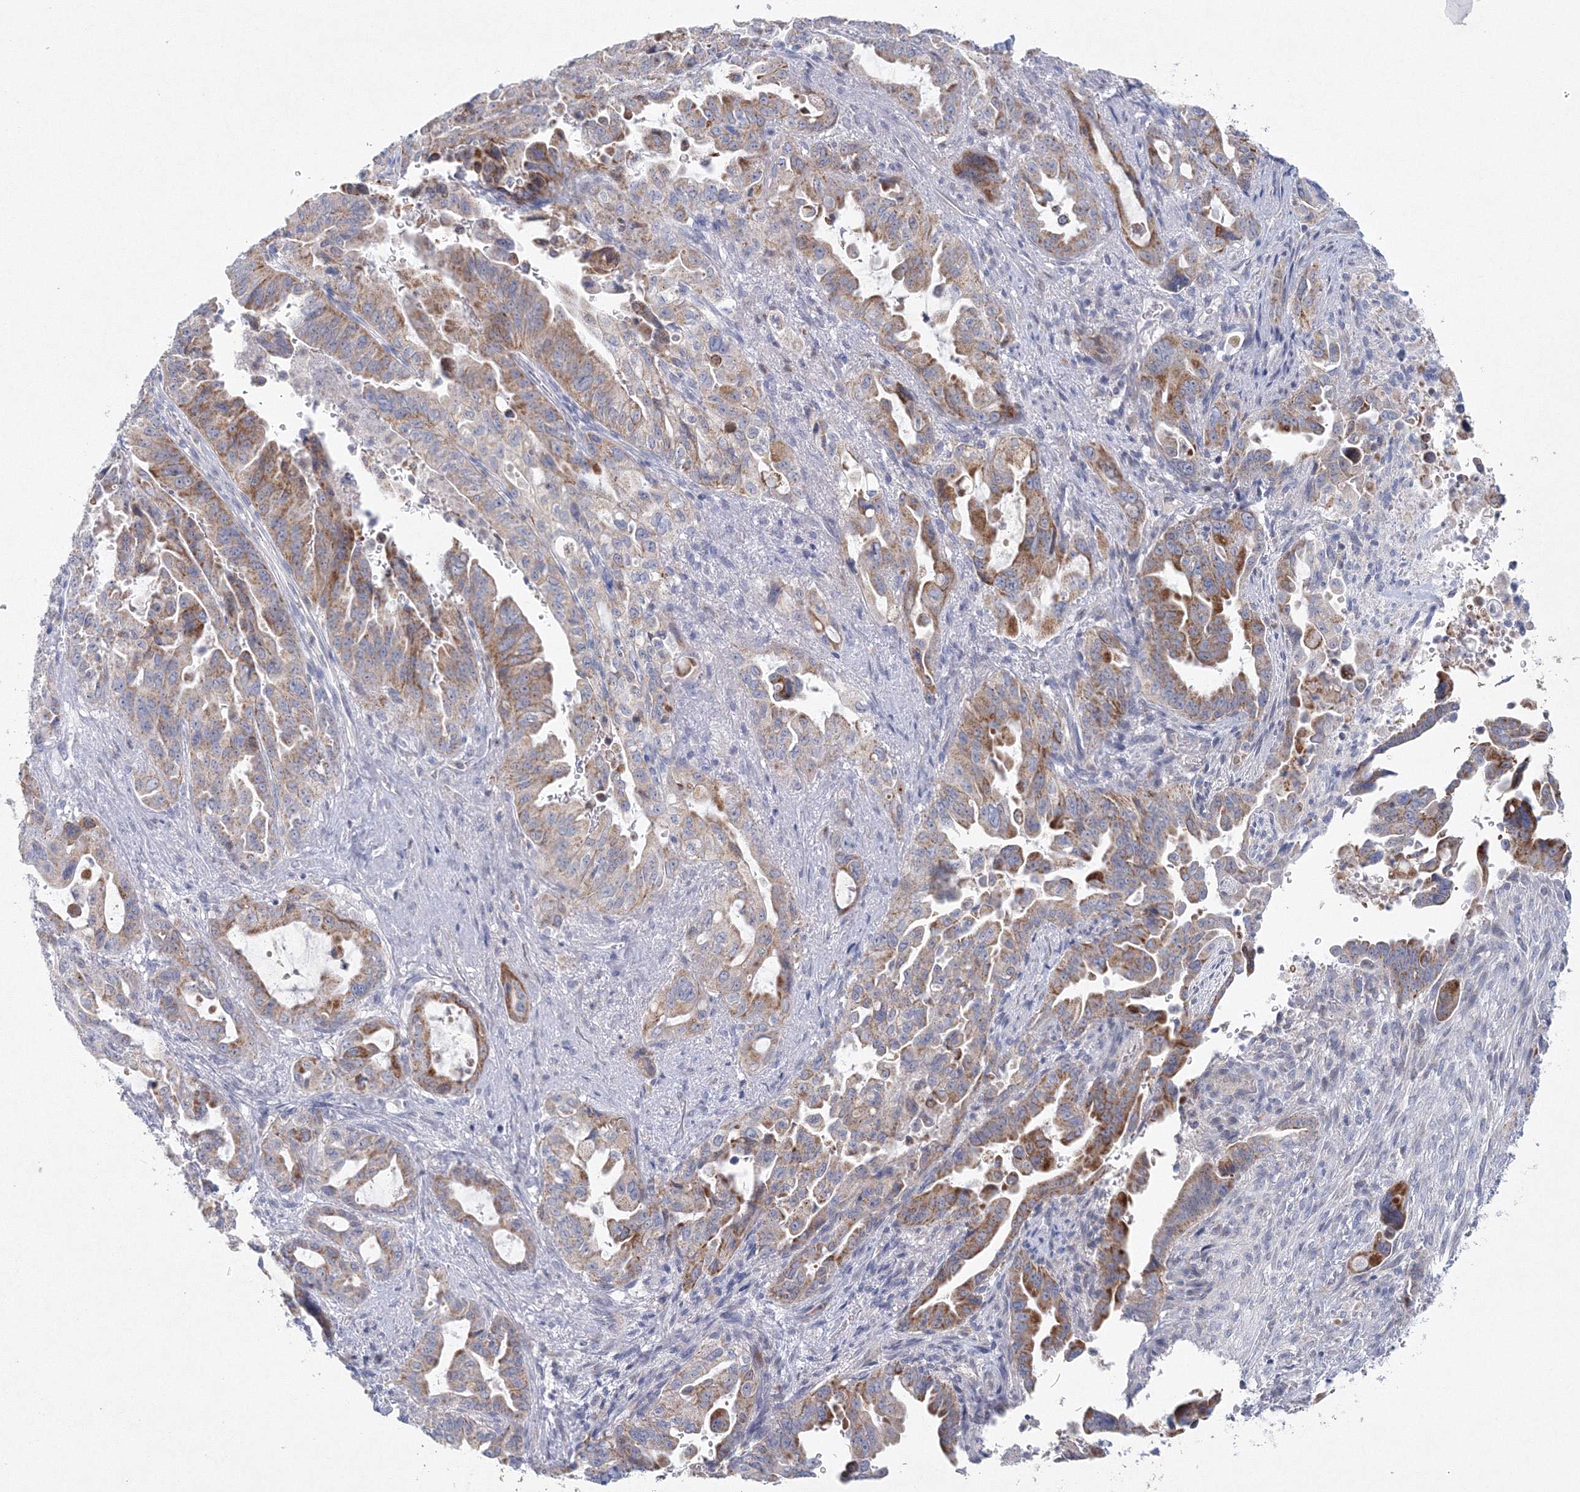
{"staining": {"intensity": "moderate", "quantity": ">75%", "location": "cytoplasmic/membranous"}, "tissue": "pancreatic cancer", "cell_type": "Tumor cells", "image_type": "cancer", "snomed": [{"axis": "morphology", "description": "Adenocarcinoma, NOS"}, {"axis": "topography", "description": "Pancreas"}], "caption": "Moderate cytoplasmic/membranous protein staining is present in approximately >75% of tumor cells in pancreatic cancer.", "gene": "NIPAL1", "patient": {"sex": "male", "age": 70}}